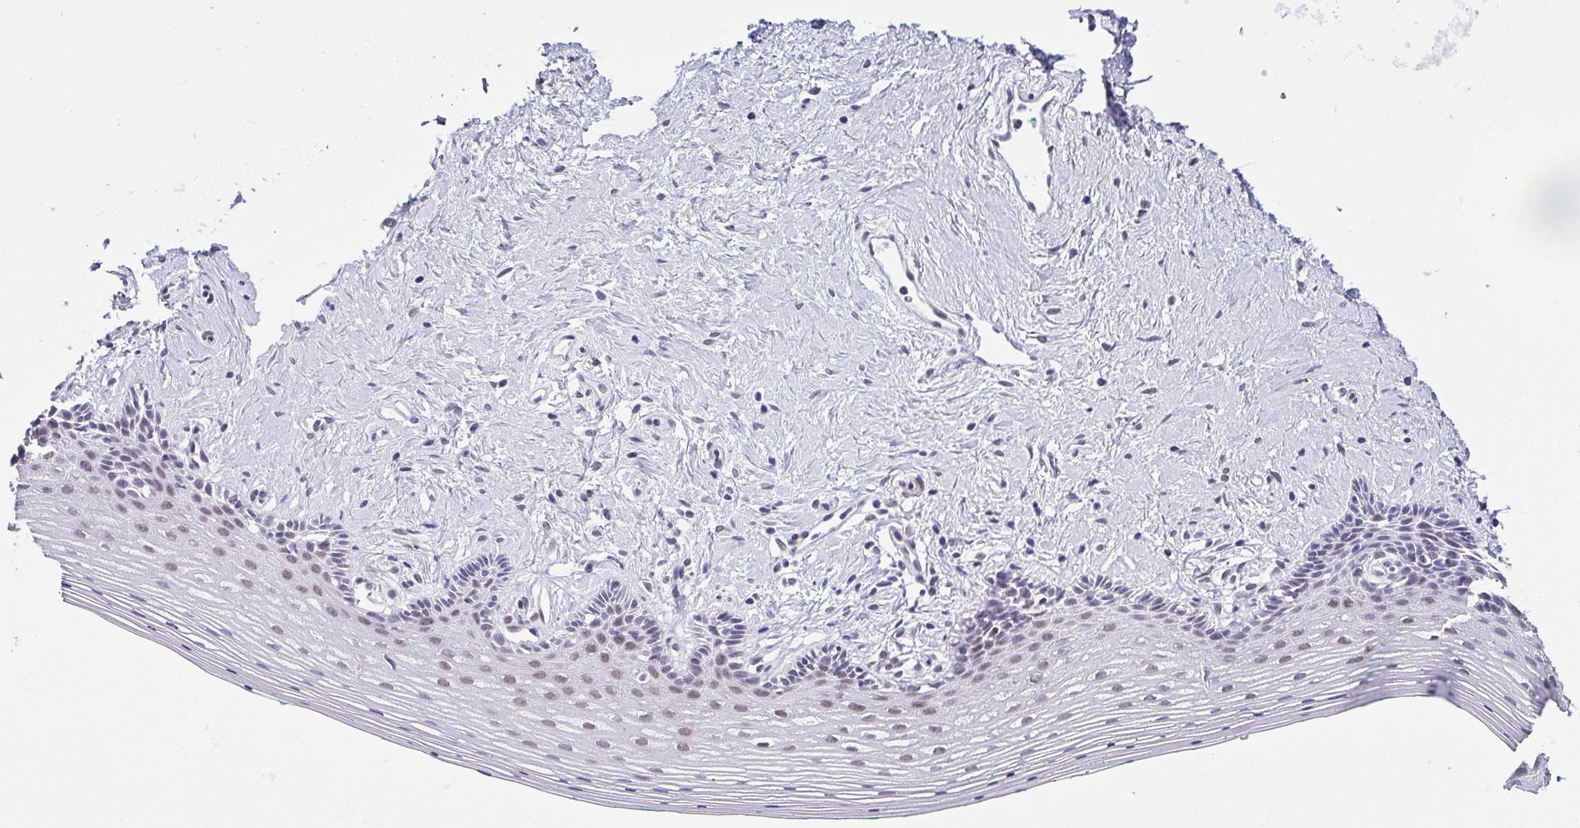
{"staining": {"intensity": "weak", "quantity": "25%-75%", "location": "nuclear"}, "tissue": "vagina", "cell_type": "Squamous epithelial cells", "image_type": "normal", "snomed": [{"axis": "morphology", "description": "Normal tissue, NOS"}, {"axis": "topography", "description": "Vagina"}], "caption": "Immunohistochemistry image of benign vagina: vagina stained using IHC demonstrates low levels of weak protein expression localized specifically in the nuclear of squamous epithelial cells, appearing as a nuclear brown color.", "gene": "RBM3", "patient": {"sex": "female", "age": 42}}